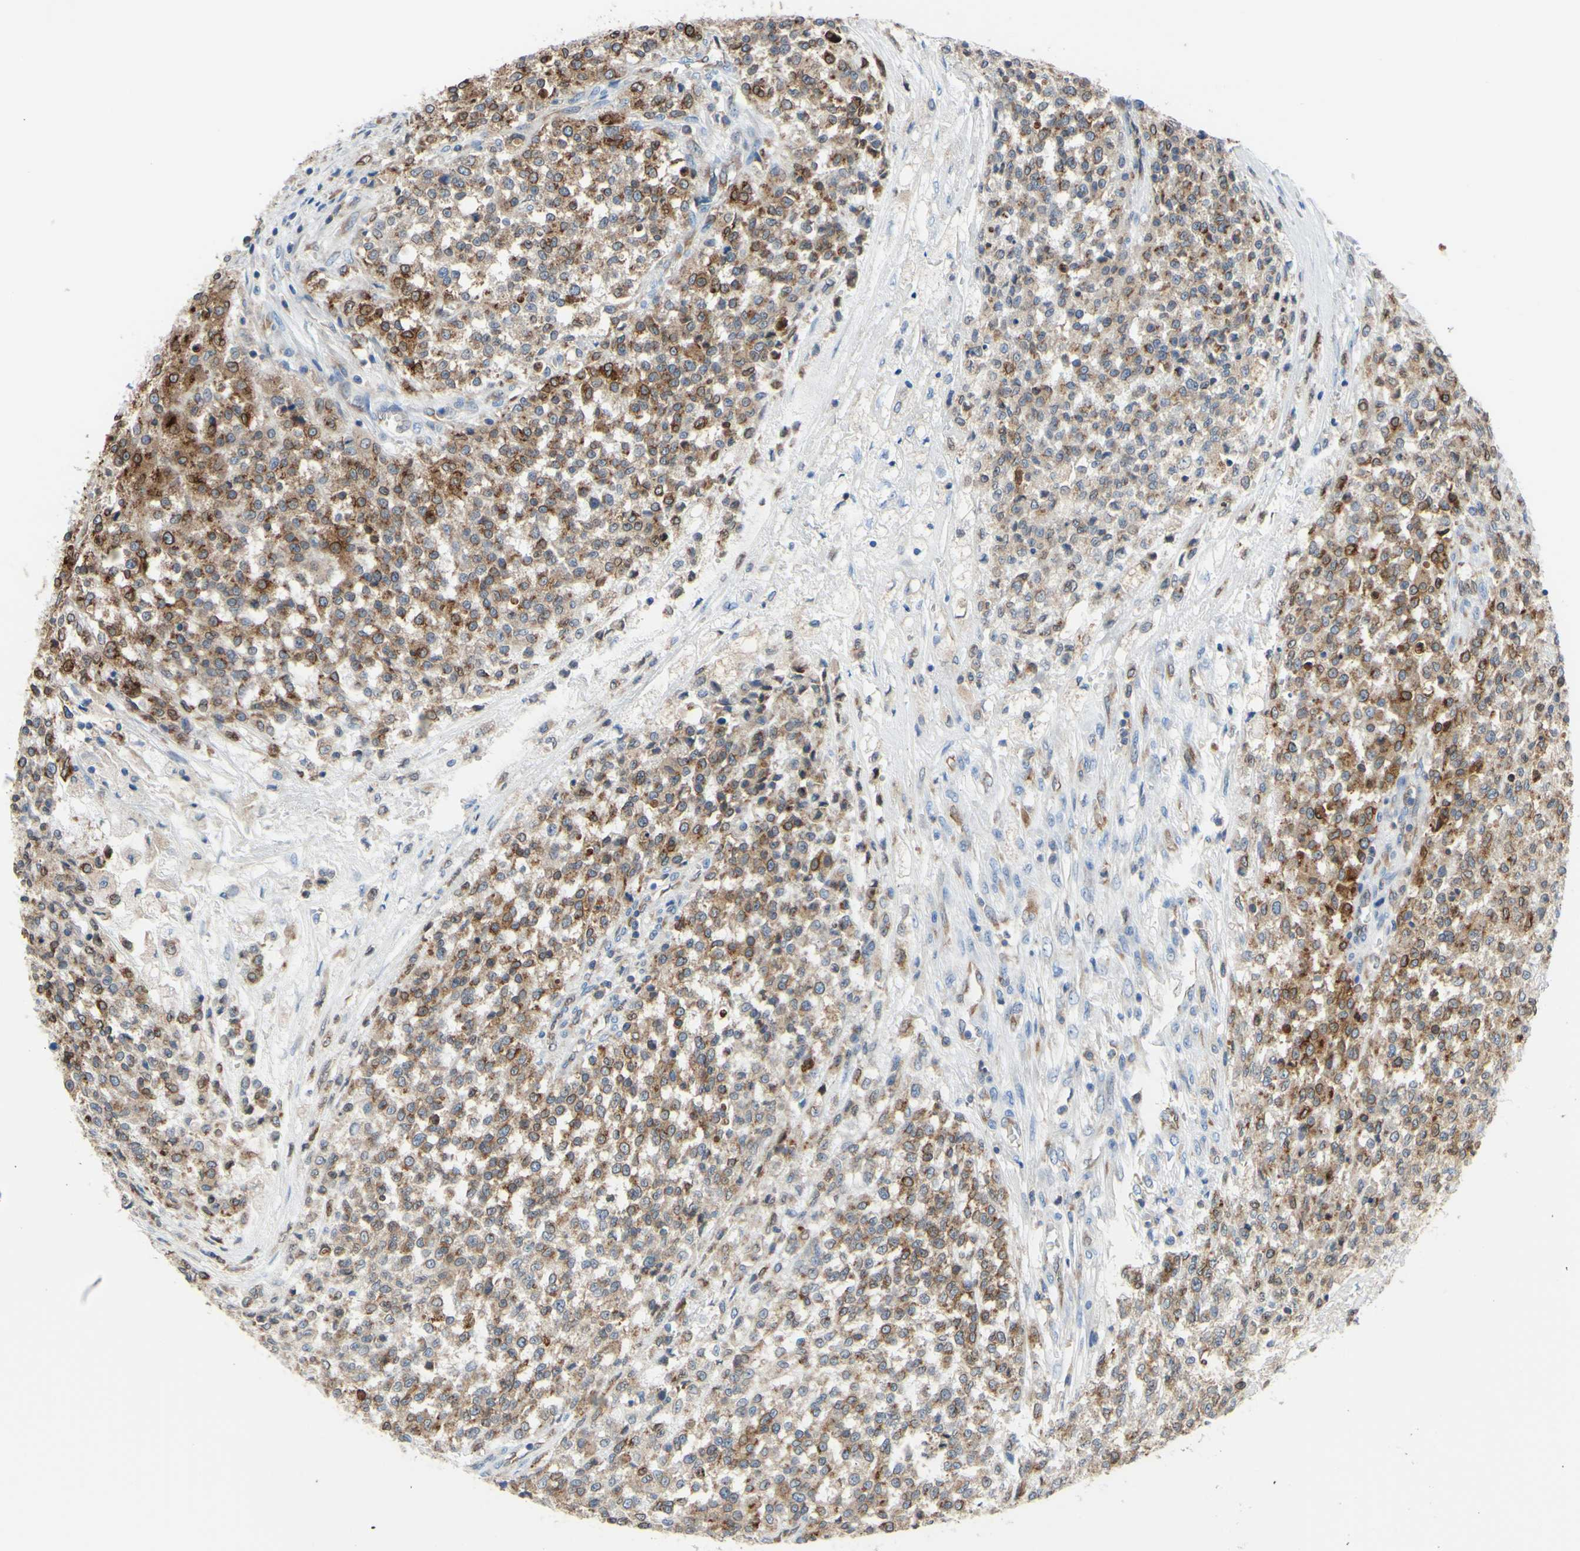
{"staining": {"intensity": "moderate", "quantity": ">75%", "location": "cytoplasmic/membranous"}, "tissue": "testis cancer", "cell_type": "Tumor cells", "image_type": "cancer", "snomed": [{"axis": "morphology", "description": "Seminoma, NOS"}, {"axis": "topography", "description": "Testis"}], "caption": "Tumor cells display medium levels of moderate cytoplasmic/membranous expression in about >75% of cells in testis cancer (seminoma).", "gene": "MGST2", "patient": {"sex": "male", "age": 59}}